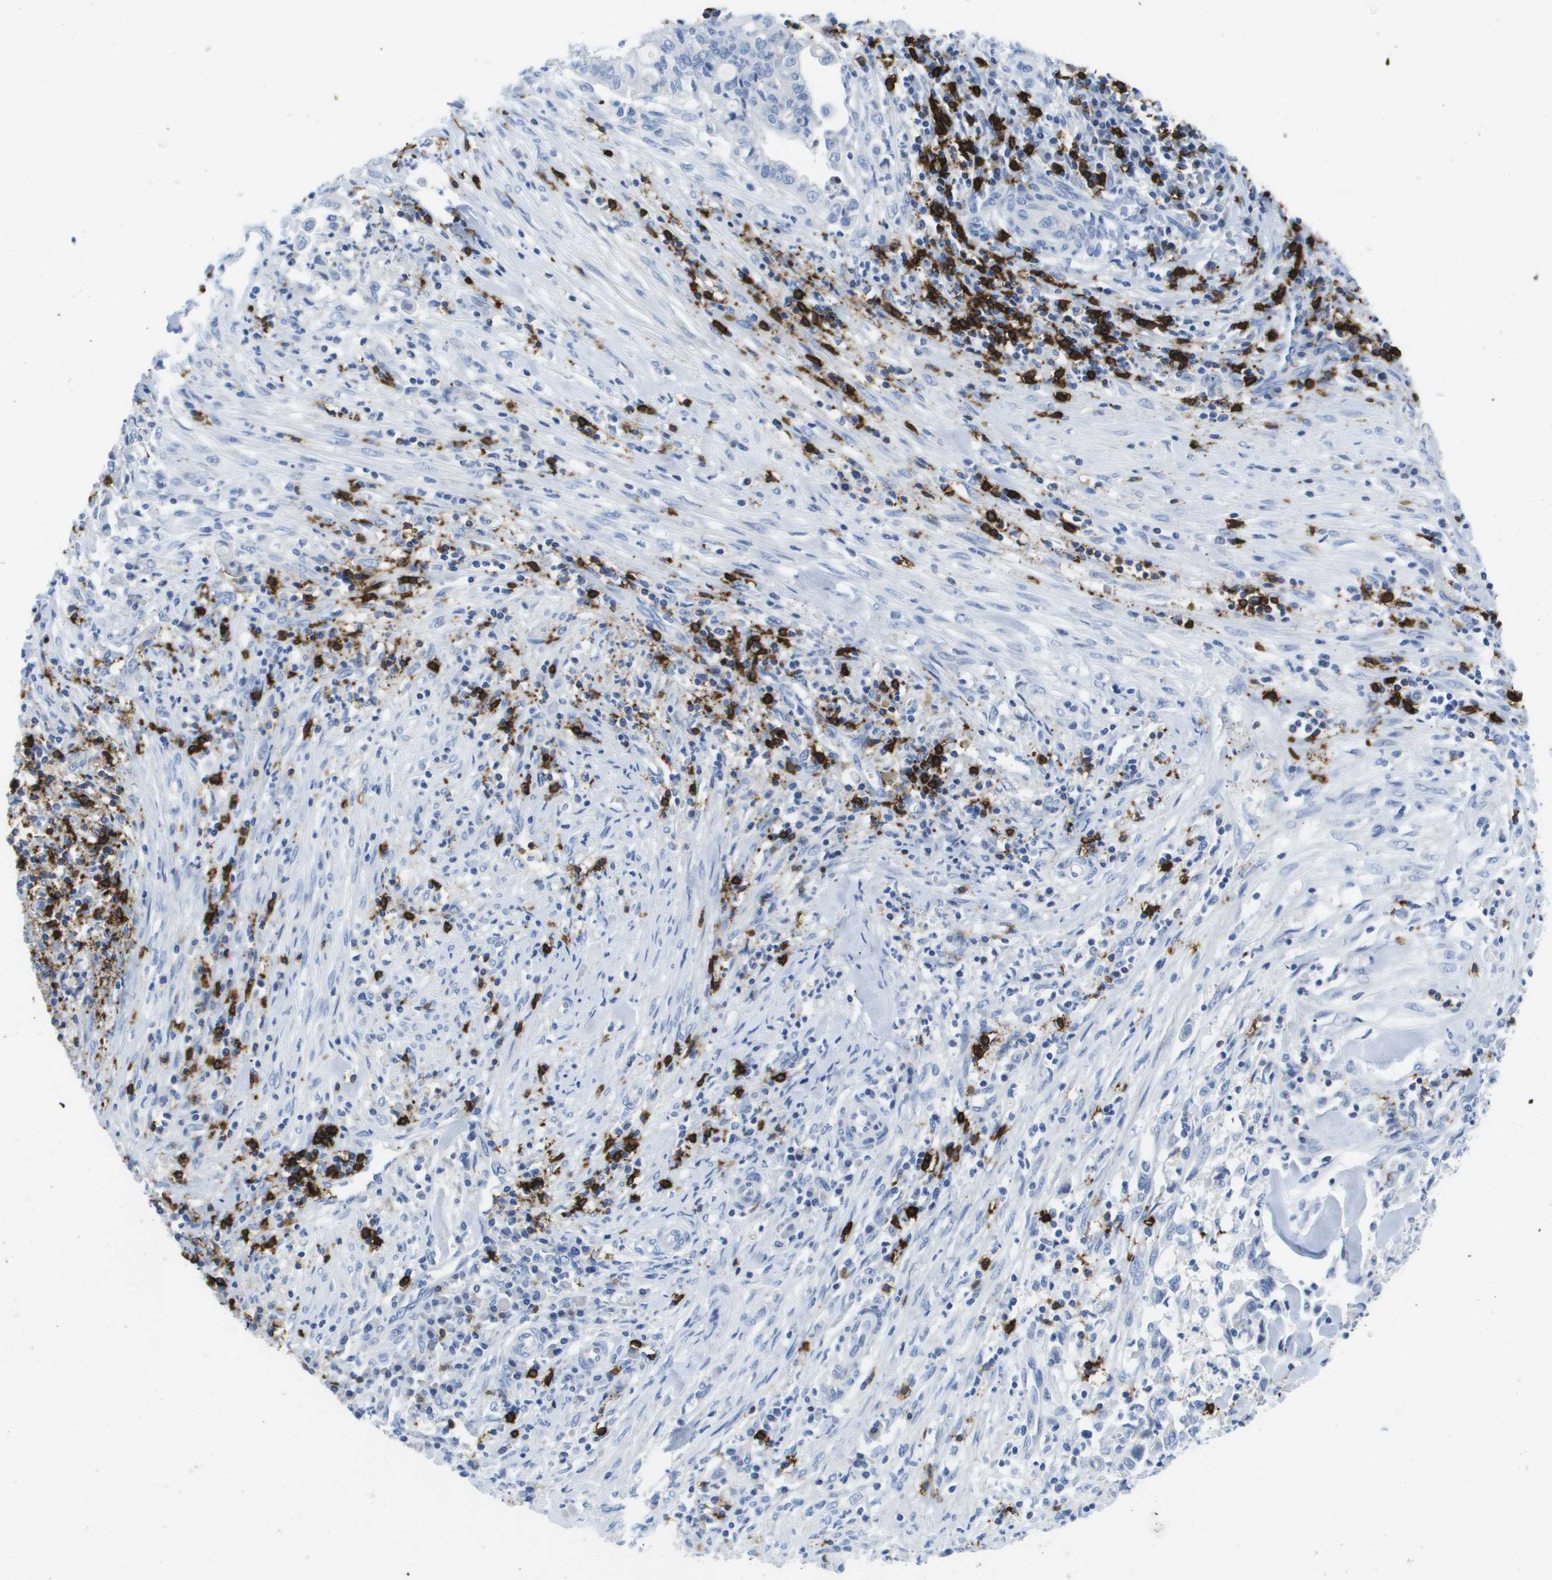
{"staining": {"intensity": "negative", "quantity": "none", "location": "none"}, "tissue": "cervical cancer", "cell_type": "Tumor cells", "image_type": "cancer", "snomed": [{"axis": "morphology", "description": "Adenocarcinoma, NOS"}, {"axis": "topography", "description": "Cervix"}], "caption": "Immunohistochemistry (IHC) photomicrograph of neoplastic tissue: adenocarcinoma (cervical) stained with DAB (3,3'-diaminobenzidine) demonstrates no significant protein staining in tumor cells.", "gene": "MS4A1", "patient": {"sex": "female", "age": 44}}